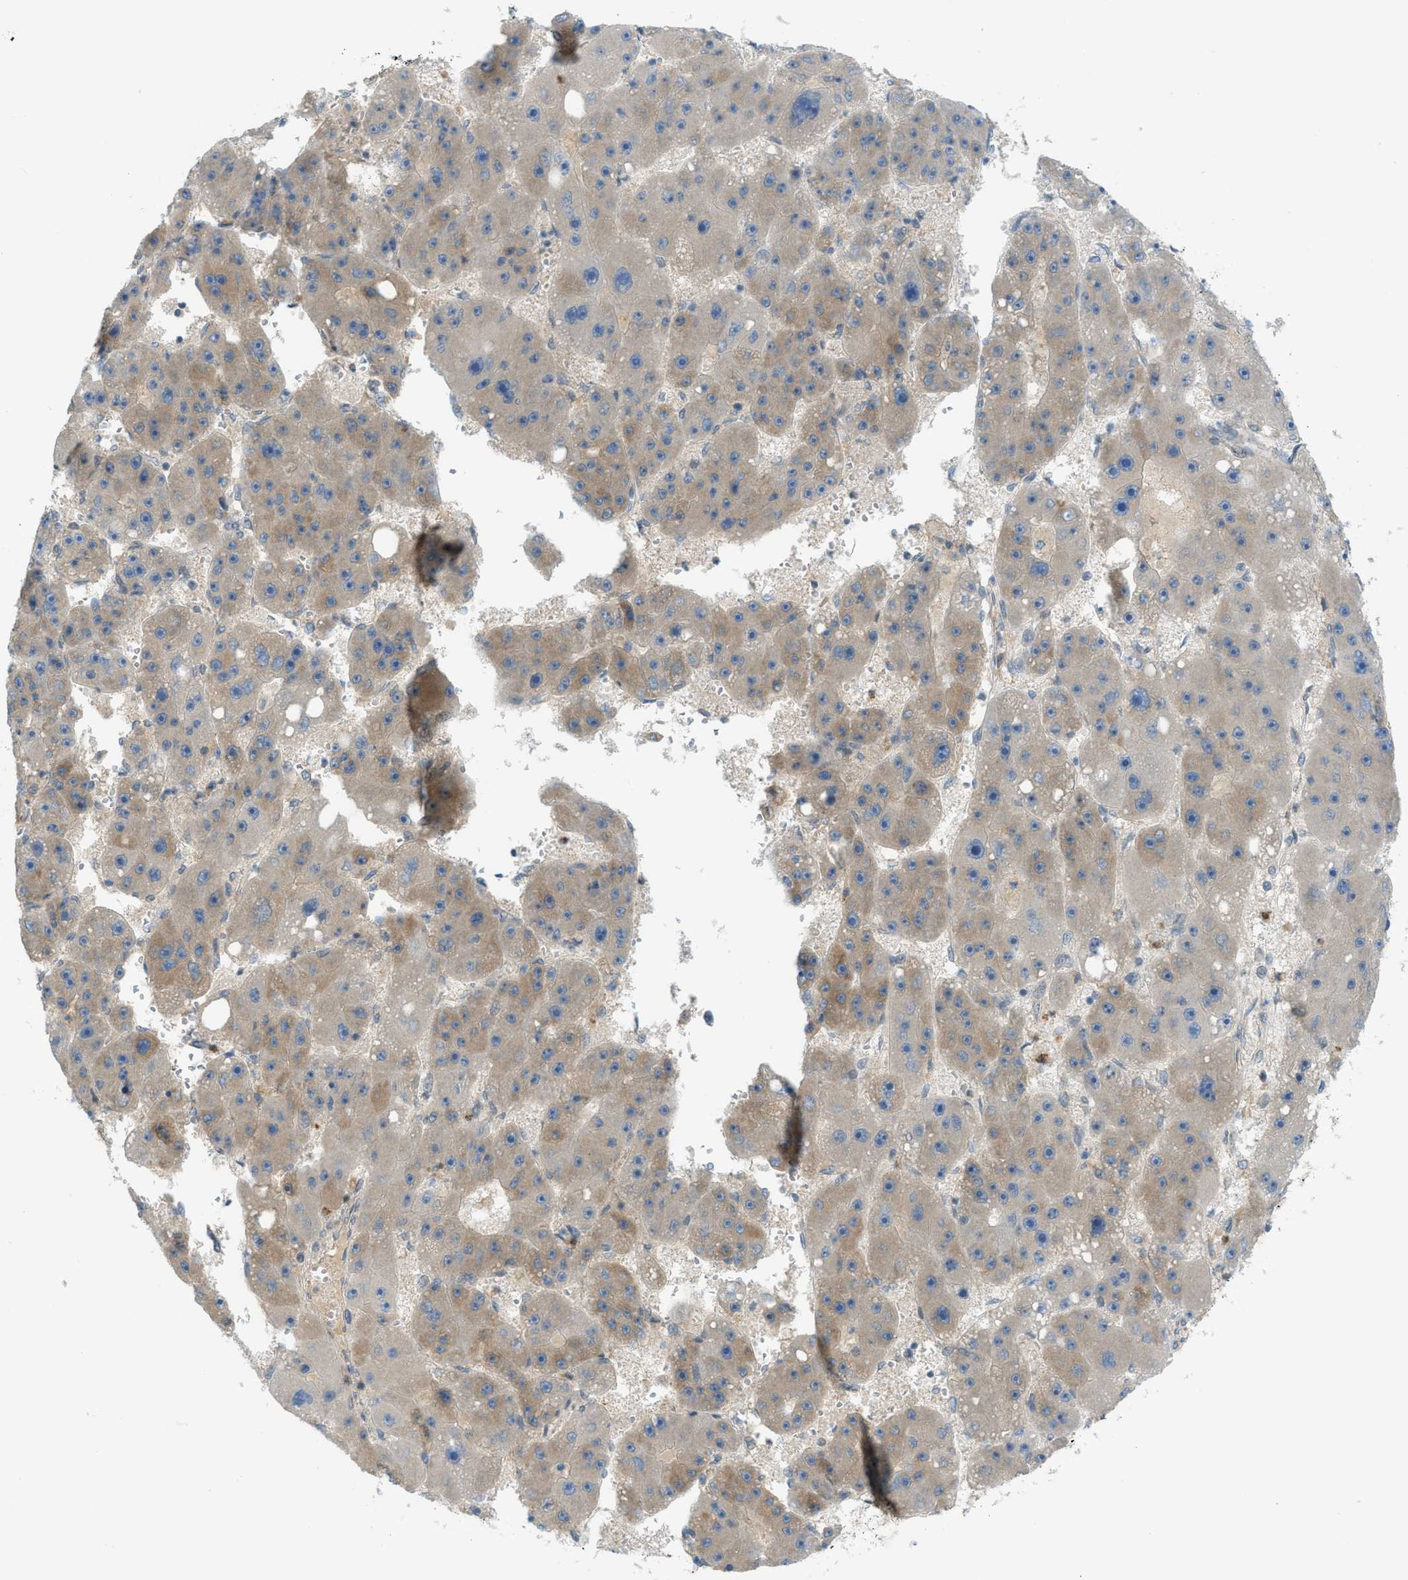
{"staining": {"intensity": "weak", "quantity": "25%-75%", "location": "cytoplasmic/membranous"}, "tissue": "liver cancer", "cell_type": "Tumor cells", "image_type": "cancer", "snomed": [{"axis": "morphology", "description": "Carcinoma, Hepatocellular, NOS"}, {"axis": "topography", "description": "Liver"}], "caption": "An immunohistochemistry (IHC) histopathology image of tumor tissue is shown. Protein staining in brown highlights weak cytoplasmic/membranous positivity in liver cancer within tumor cells.", "gene": "DYRK1A", "patient": {"sex": "female", "age": 61}}